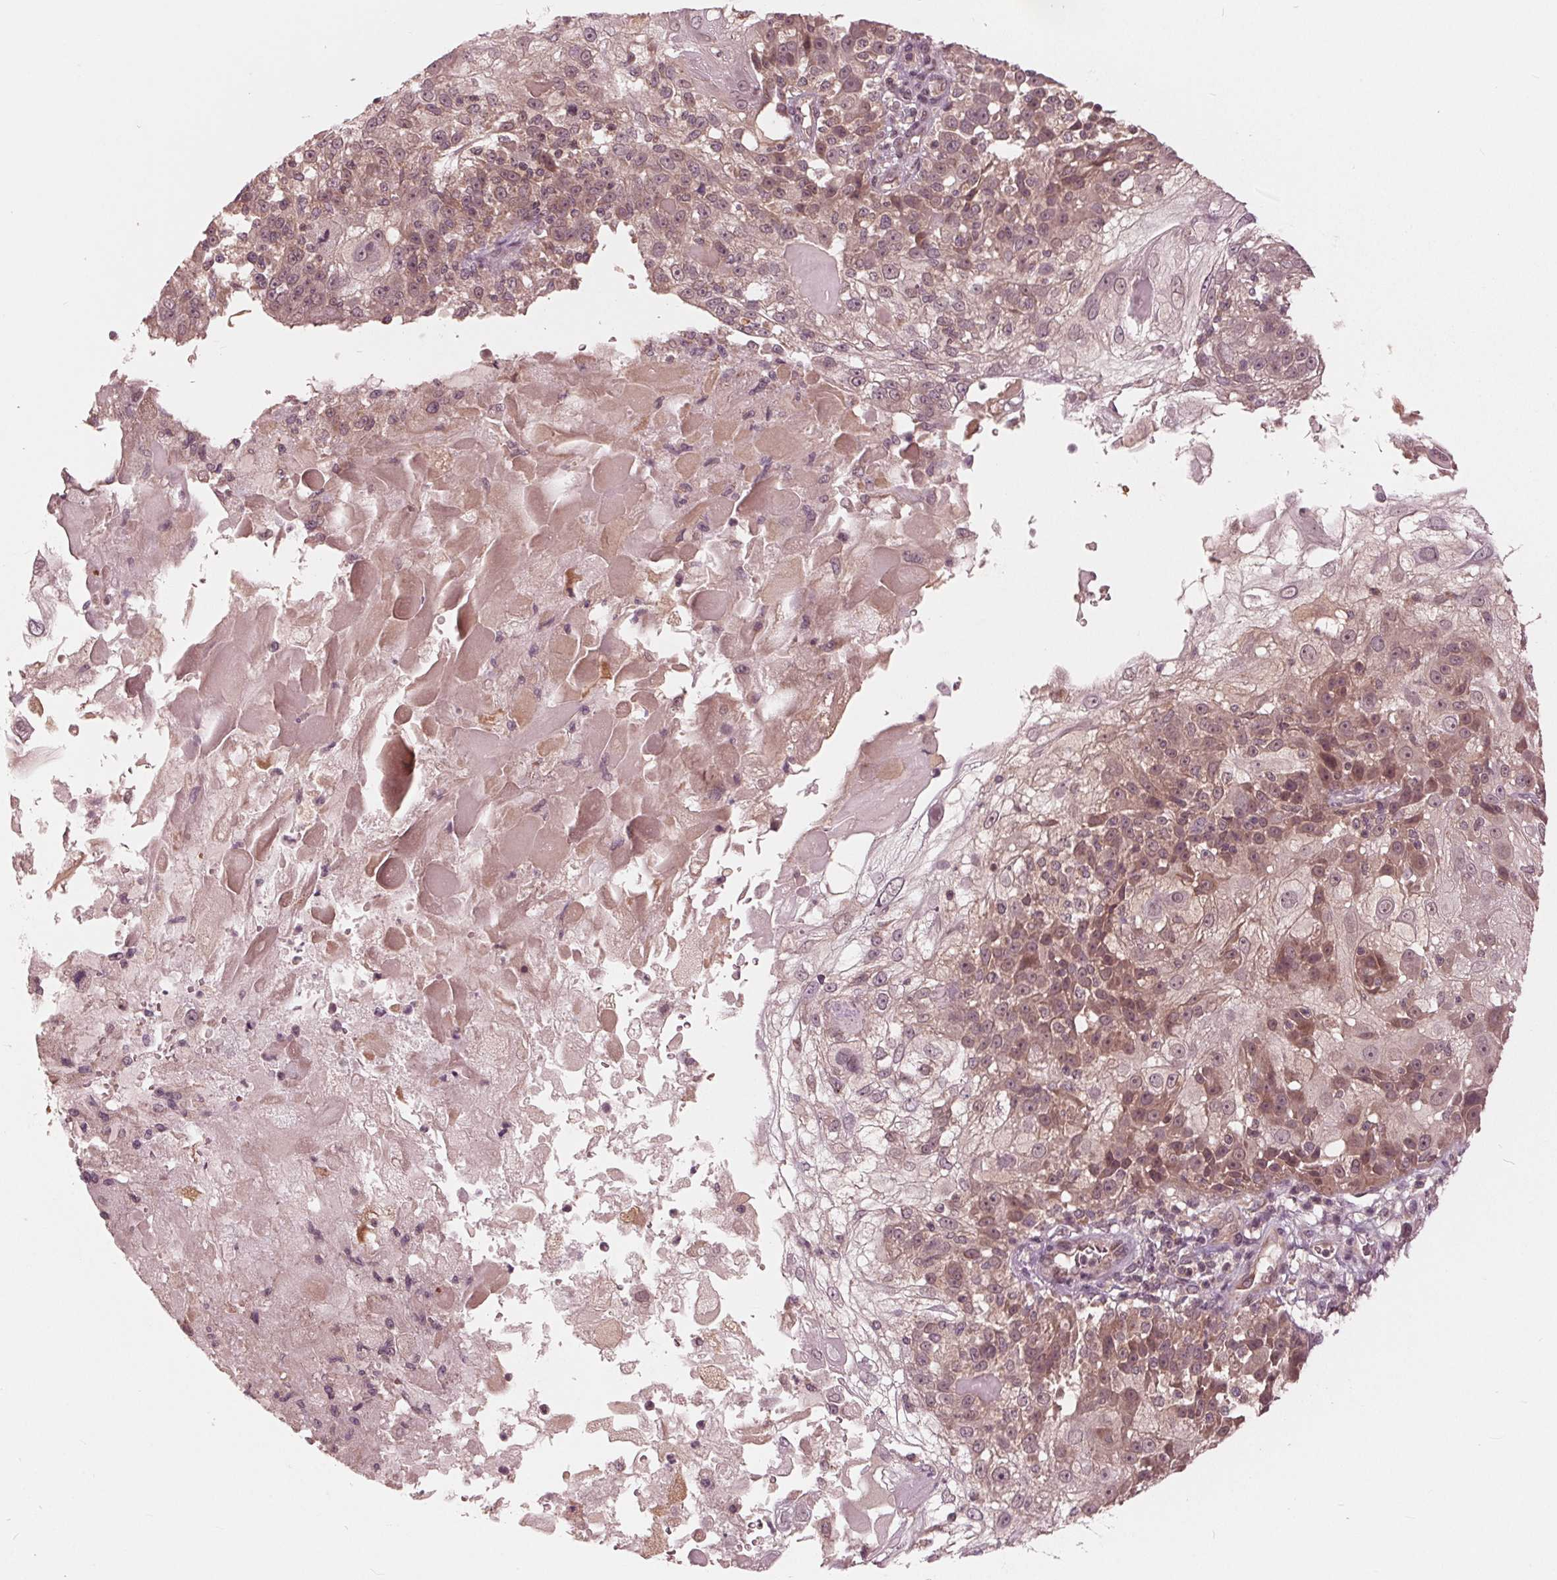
{"staining": {"intensity": "weak", "quantity": ">75%", "location": "cytoplasmic/membranous"}, "tissue": "skin cancer", "cell_type": "Tumor cells", "image_type": "cancer", "snomed": [{"axis": "morphology", "description": "Normal tissue, NOS"}, {"axis": "morphology", "description": "Squamous cell carcinoma, NOS"}, {"axis": "topography", "description": "Skin"}], "caption": "This is a micrograph of immunohistochemistry staining of skin cancer, which shows weak positivity in the cytoplasmic/membranous of tumor cells.", "gene": "UBALD1", "patient": {"sex": "female", "age": 83}}